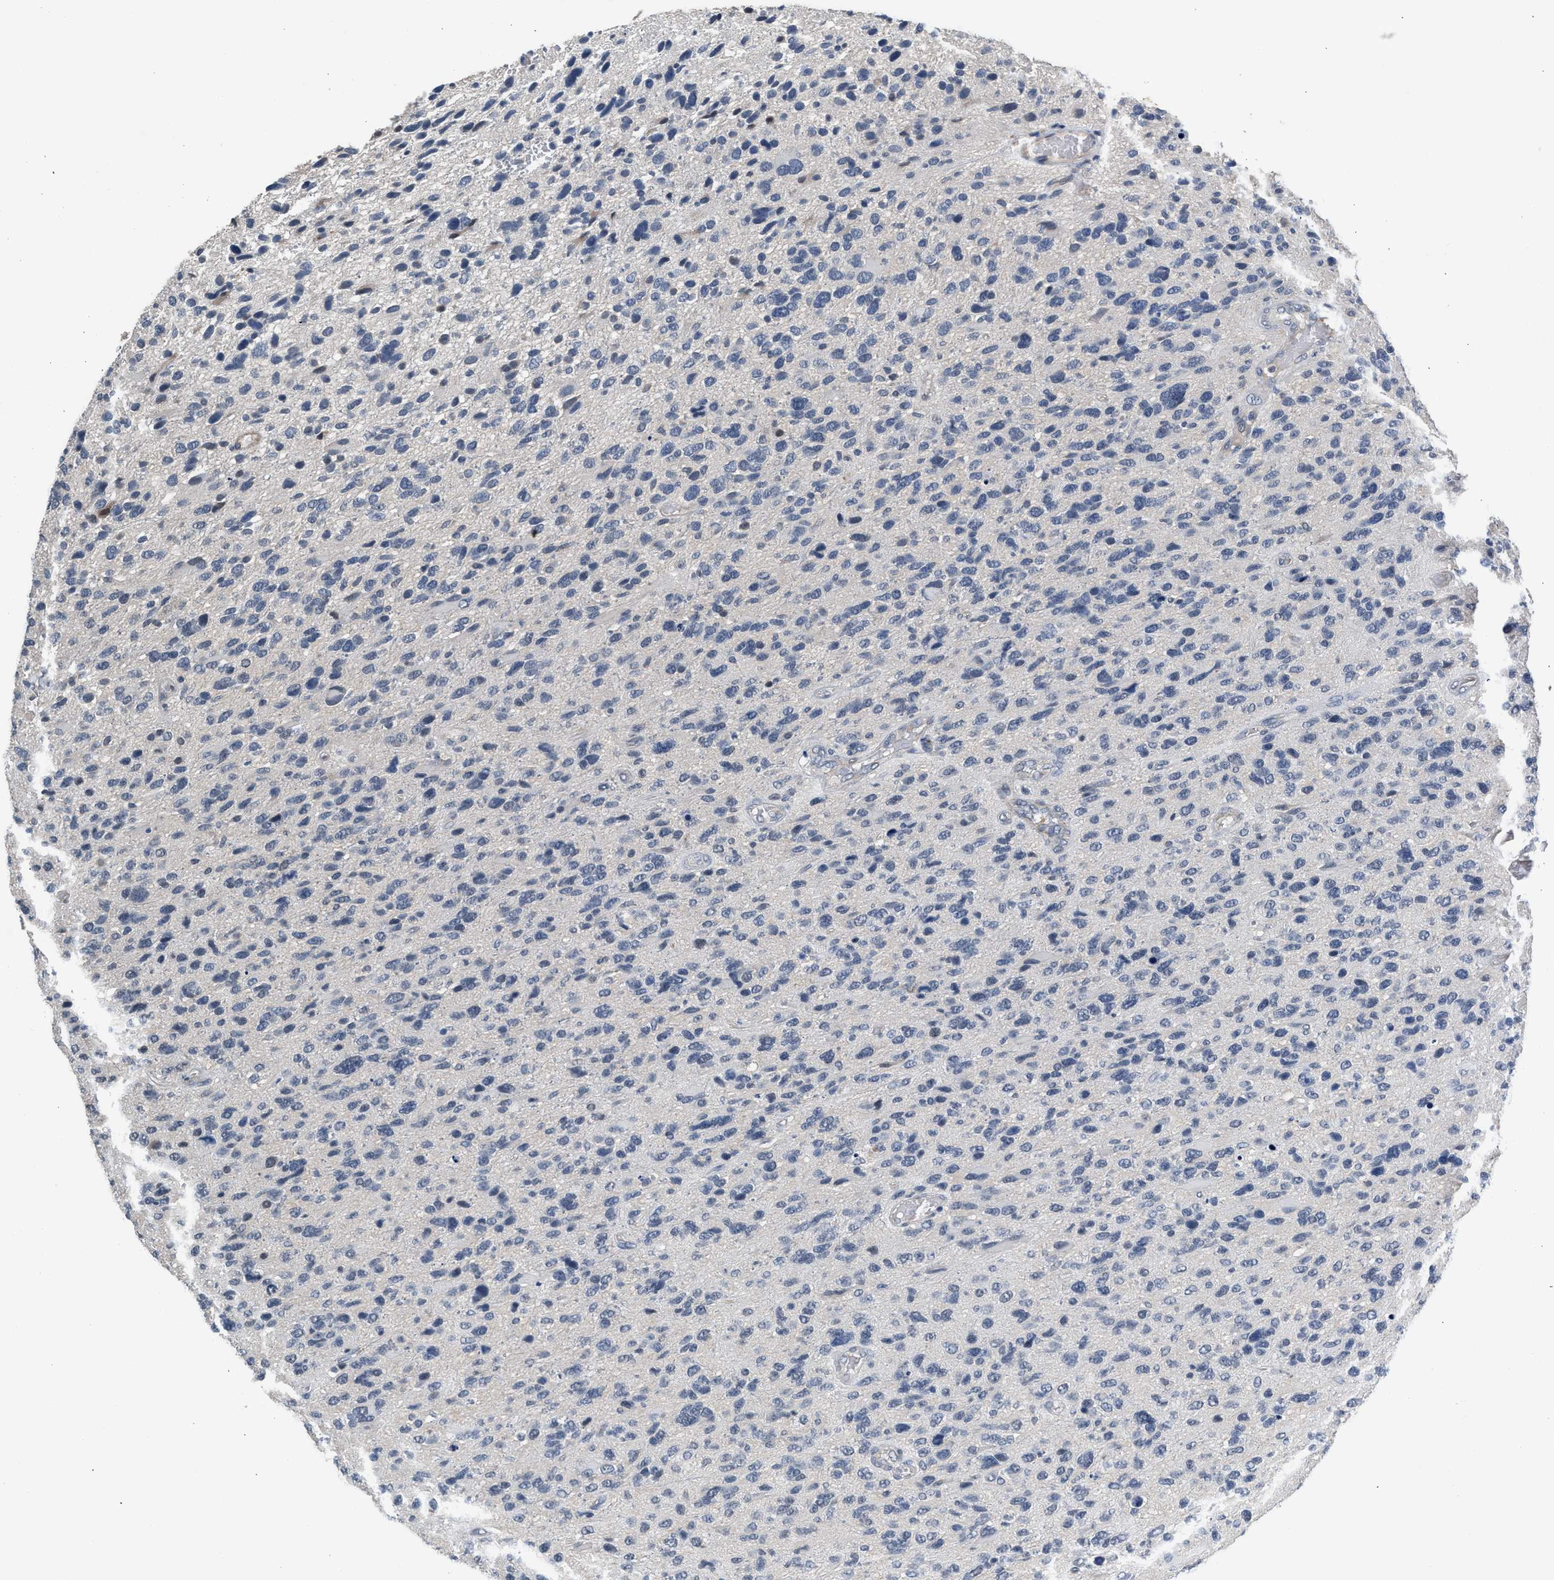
{"staining": {"intensity": "negative", "quantity": "none", "location": "none"}, "tissue": "glioma", "cell_type": "Tumor cells", "image_type": "cancer", "snomed": [{"axis": "morphology", "description": "Glioma, malignant, High grade"}, {"axis": "topography", "description": "Brain"}], "caption": "DAB immunohistochemical staining of glioma exhibits no significant expression in tumor cells.", "gene": "CSF3R", "patient": {"sex": "female", "age": 58}}